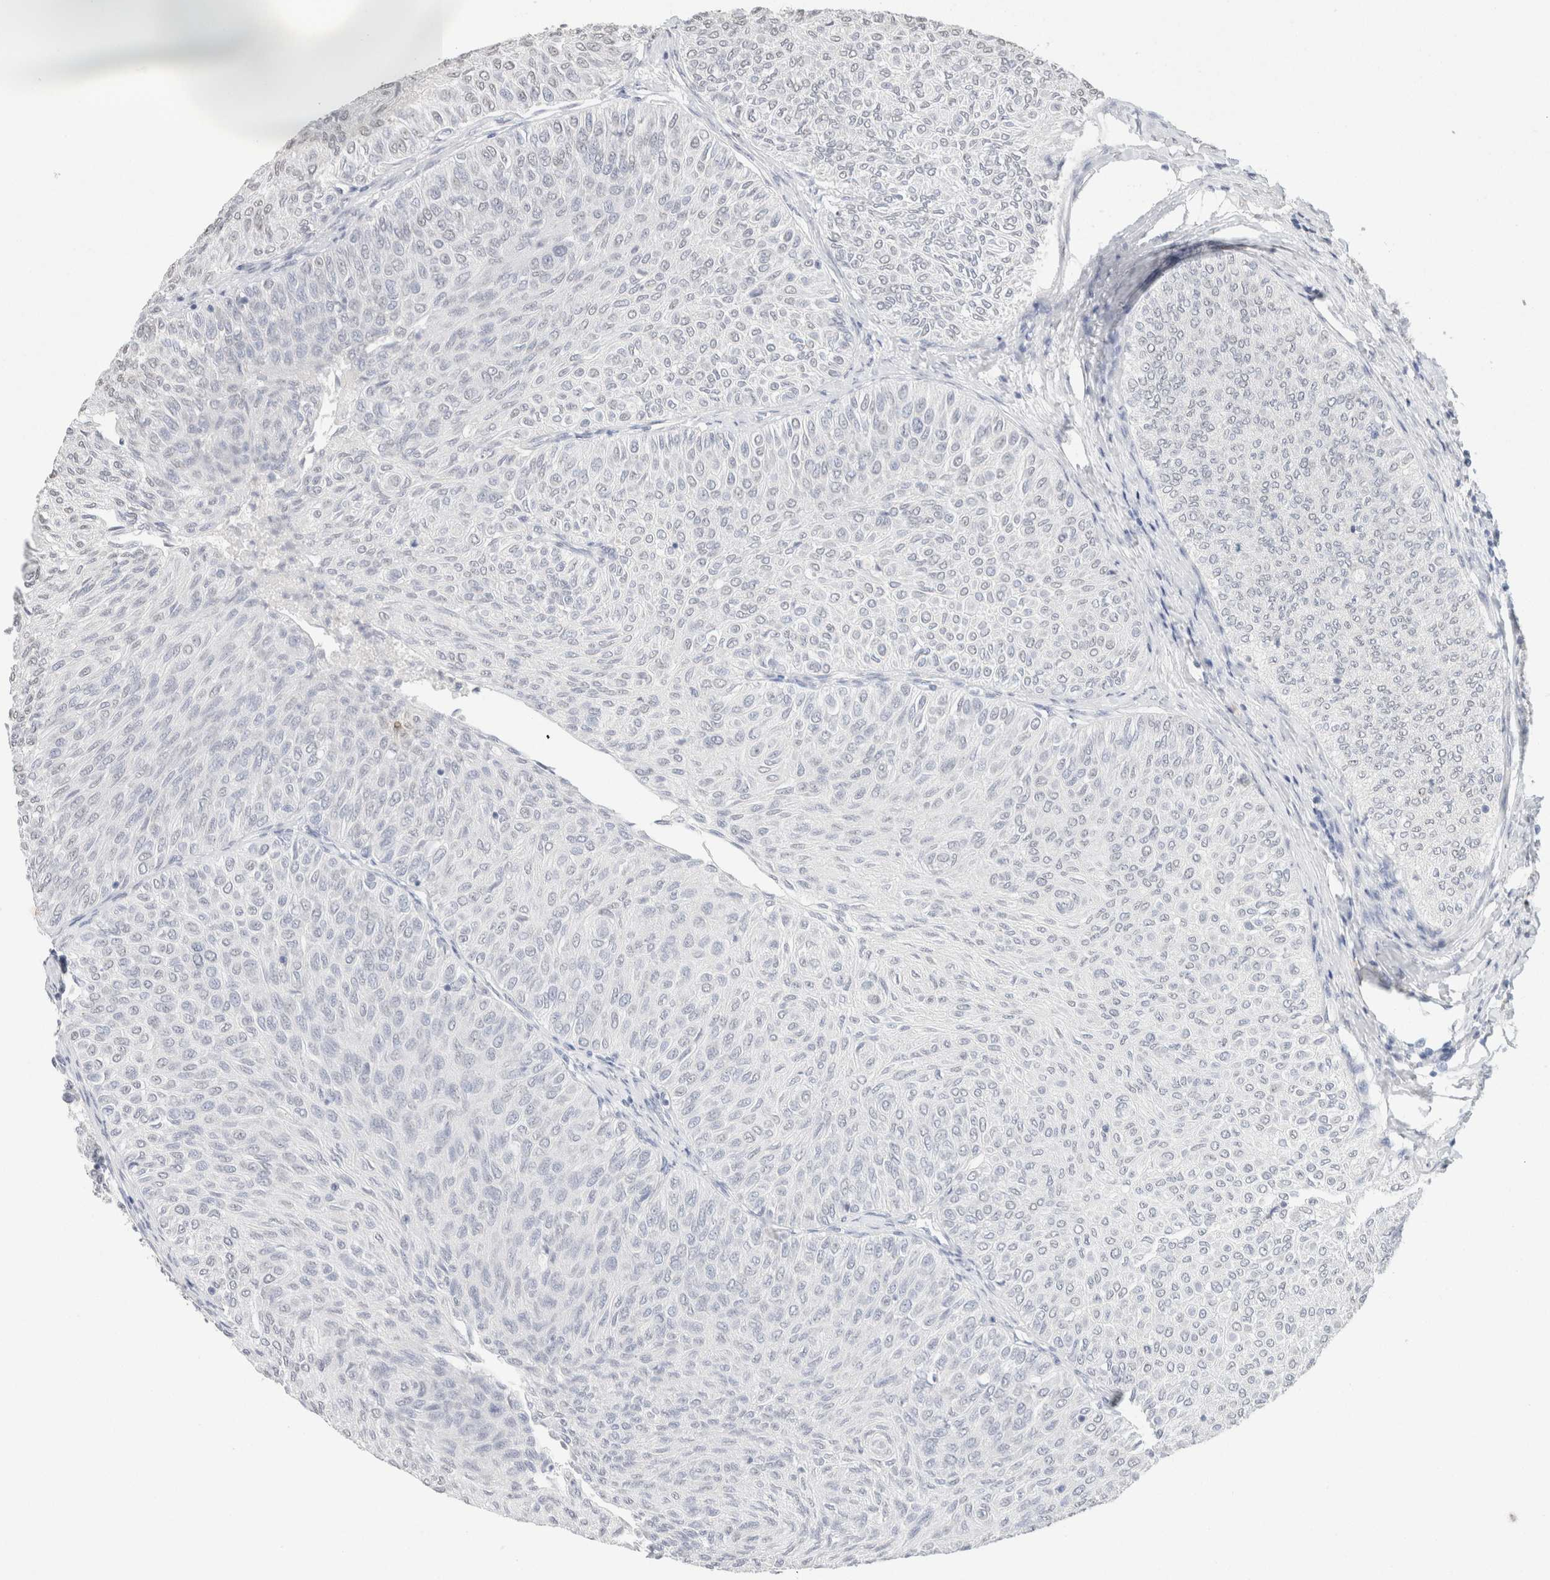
{"staining": {"intensity": "negative", "quantity": "none", "location": "none"}, "tissue": "urothelial cancer", "cell_type": "Tumor cells", "image_type": "cancer", "snomed": [{"axis": "morphology", "description": "Urothelial carcinoma, Low grade"}, {"axis": "topography", "description": "Urinary bladder"}], "caption": "This is an immunohistochemistry histopathology image of human urothelial cancer. There is no positivity in tumor cells.", "gene": "CD80", "patient": {"sex": "male", "age": 78}}